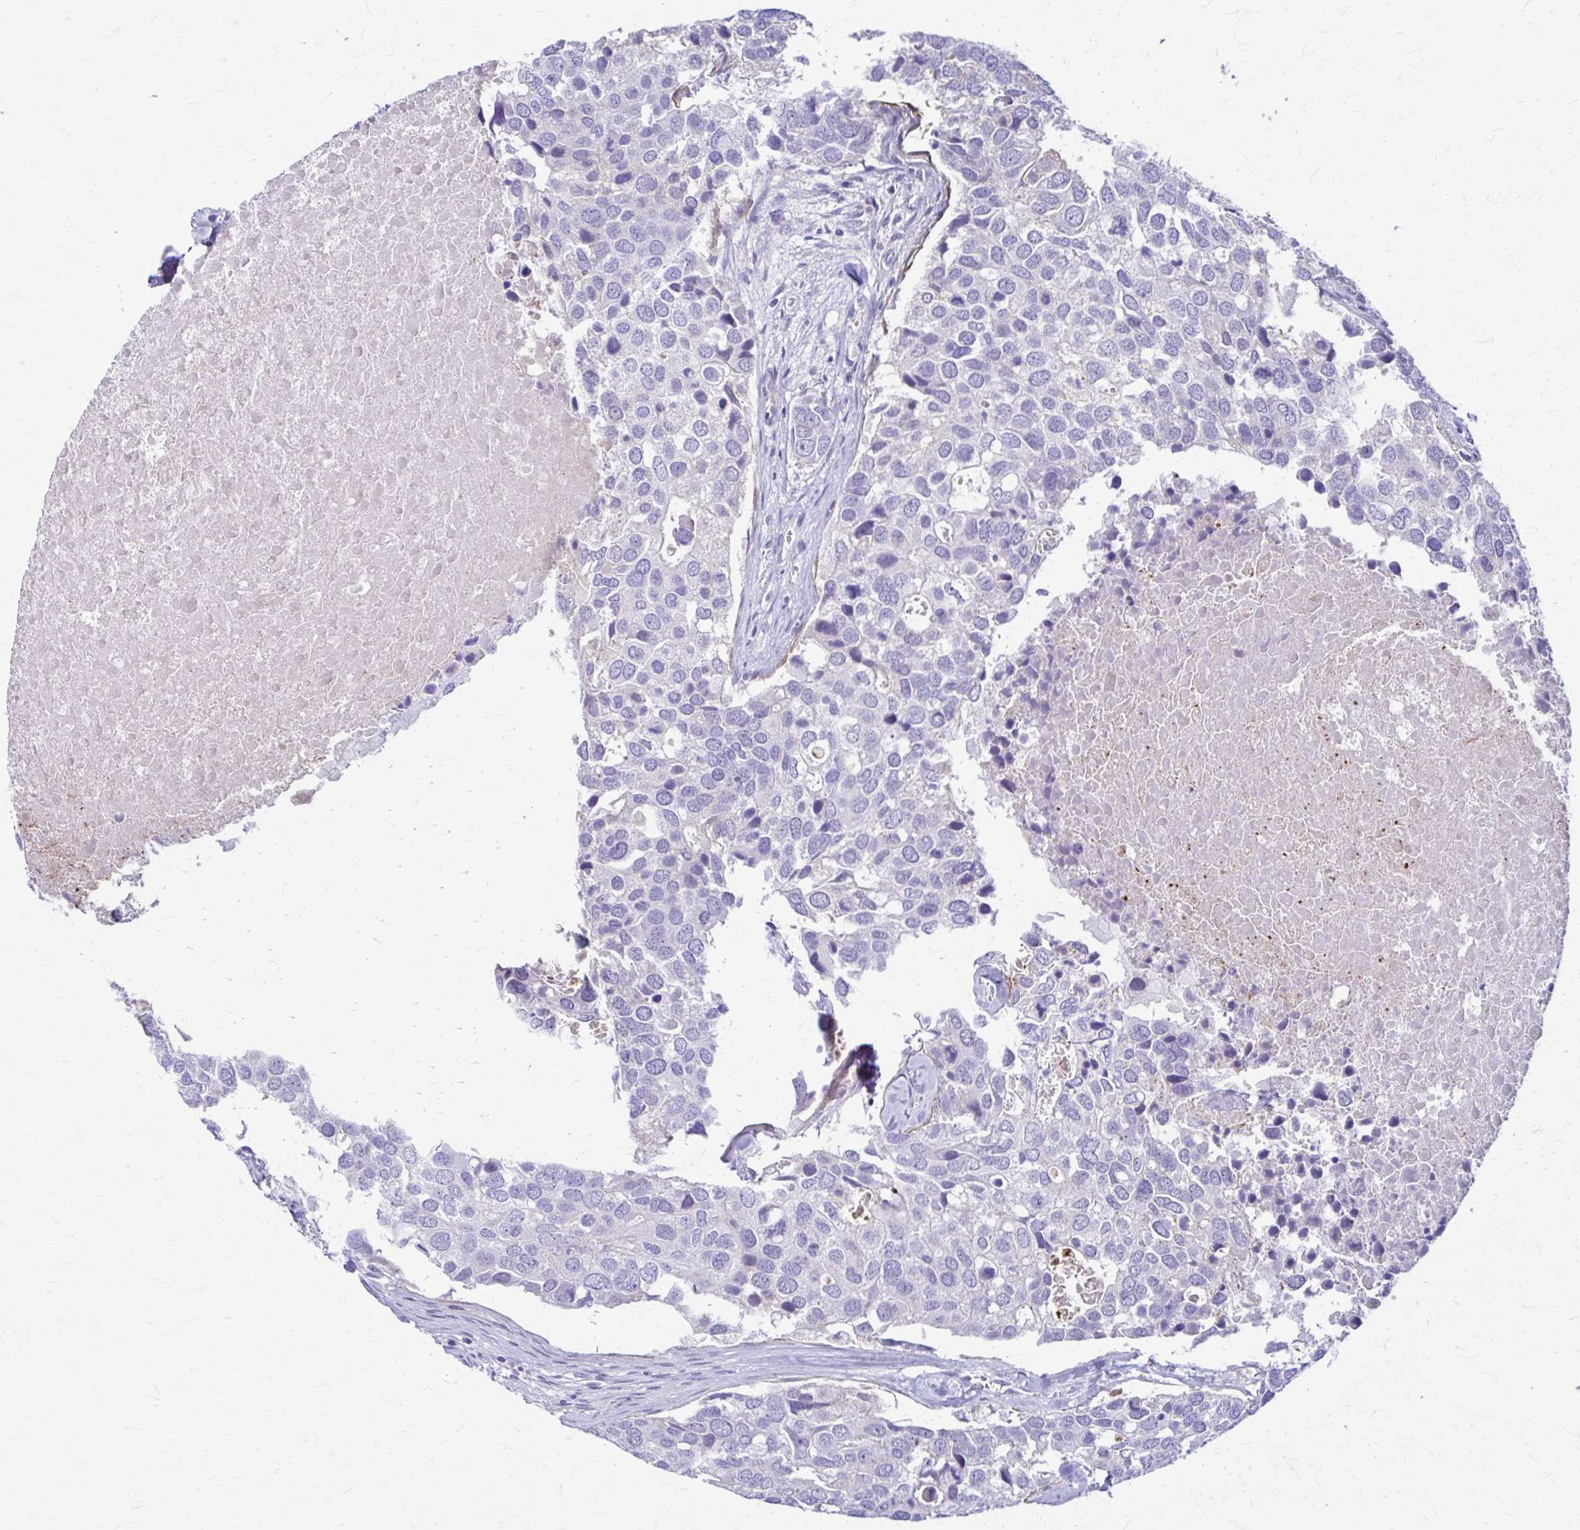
{"staining": {"intensity": "negative", "quantity": "none", "location": "none"}, "tissue": "breast cancer", "cell_type": "Tumor cells", "image_type": "cancer", "snomed": [{"axis": "morphology", "description": "Duct carcinoma"}, {"axis": "topography", "description": "Breast"}], "caption": "The micrograph reveals no staining of tumor cells in breast cancer.", "gene": "DSP", "patient": {"sex": "female", "age": 83}}